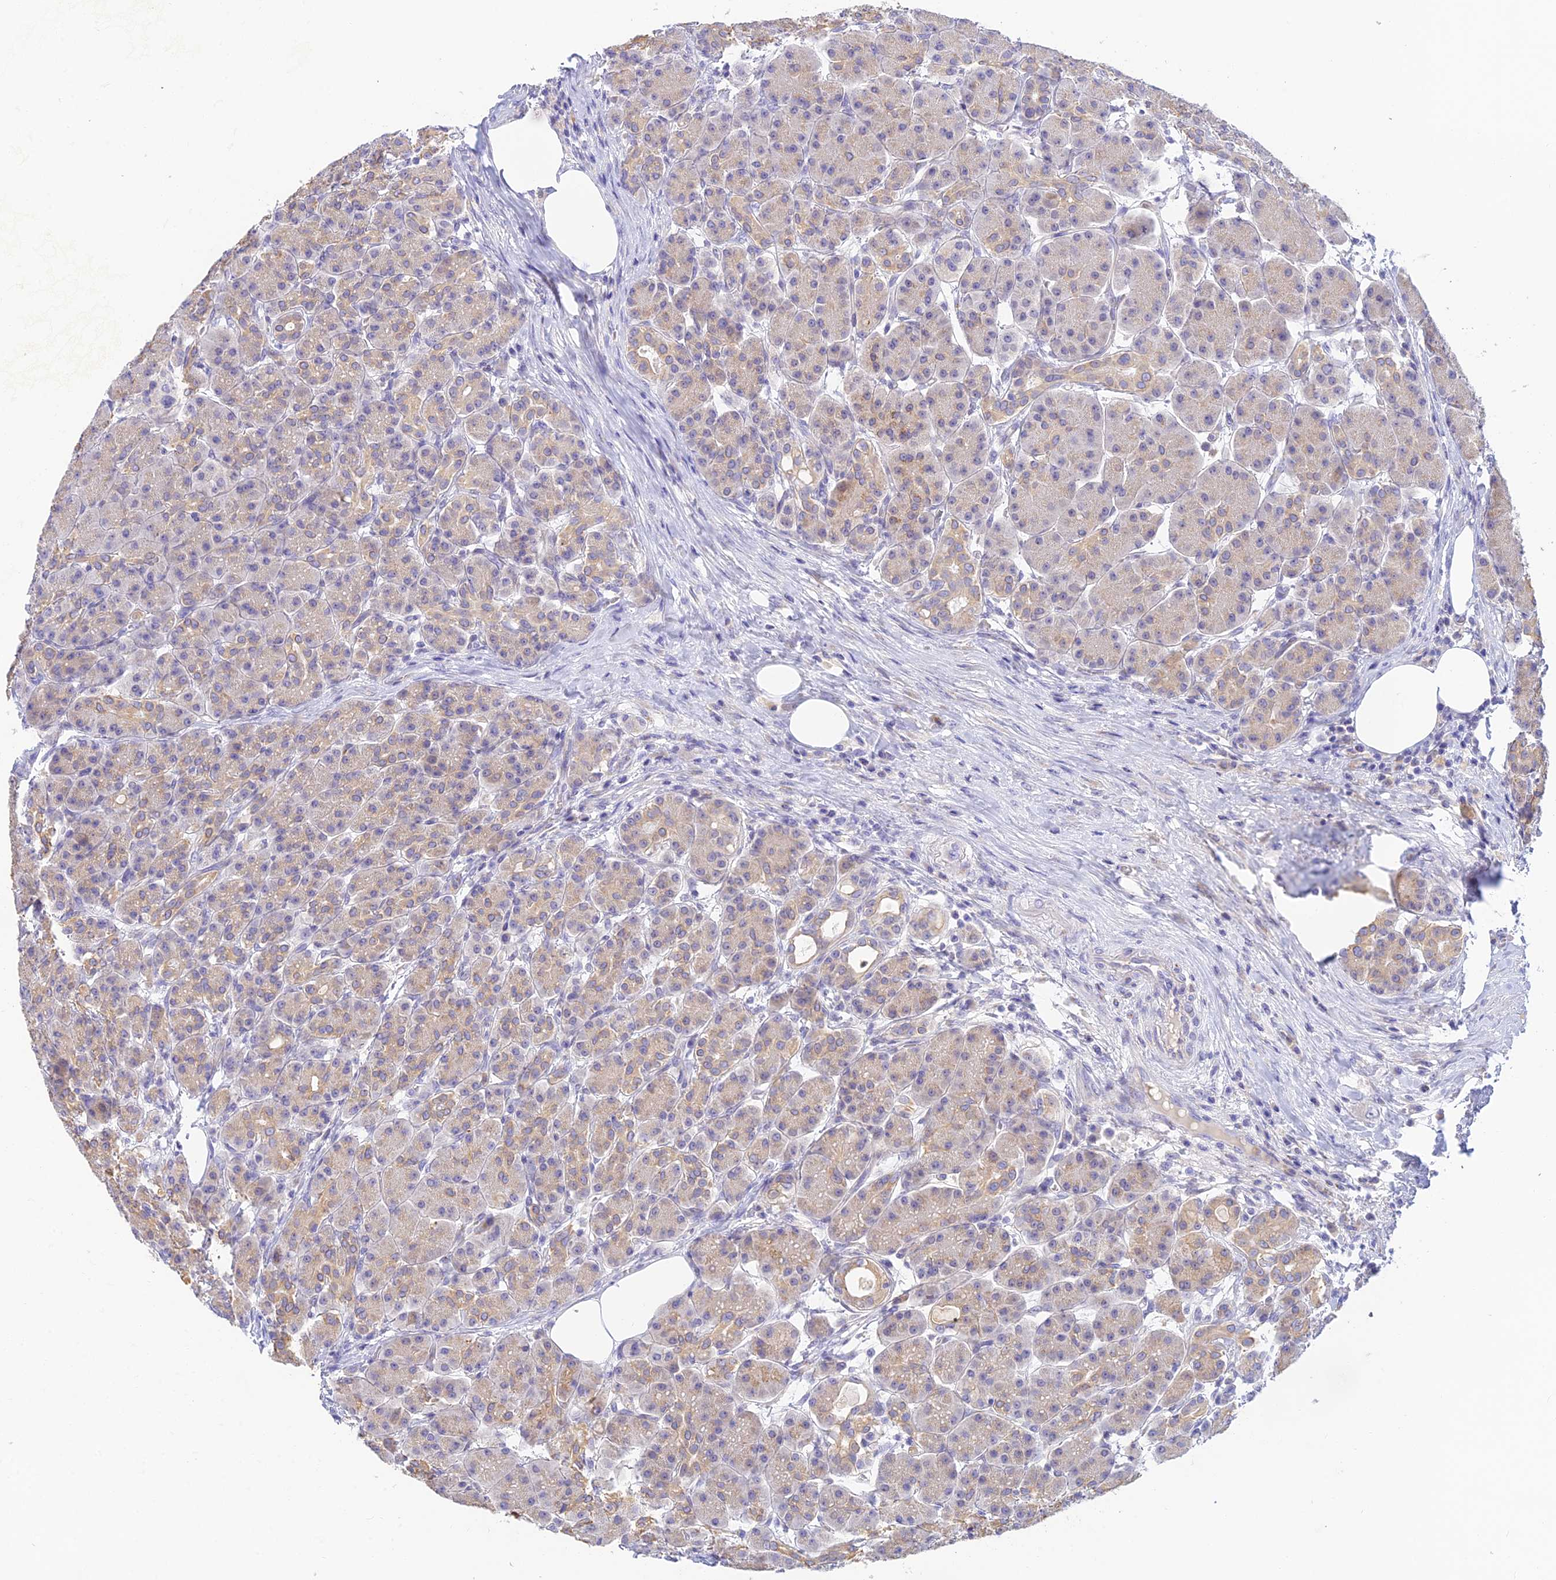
{"staining": {"intensity": "weak", "quantity": "25%-75%", "location": "cytoplasmic/membranous"}, "tissue": "pancreas", "cell_type": "Exocrine glandular cells", "image_type": "normal", "snomed": [{"axis": "morphology", "description": "Normal tissue, NOS"}, {"axis": "topography", "description": "Pancreas"}], "caption": "A low amount of weak cytoplasmic/membranous positivity is seen in approximately 25%-75% of exocrine glandular cells in benign pancreas.", "gene": "INTS13", "patient": {"sex": "male", "age": 63}}